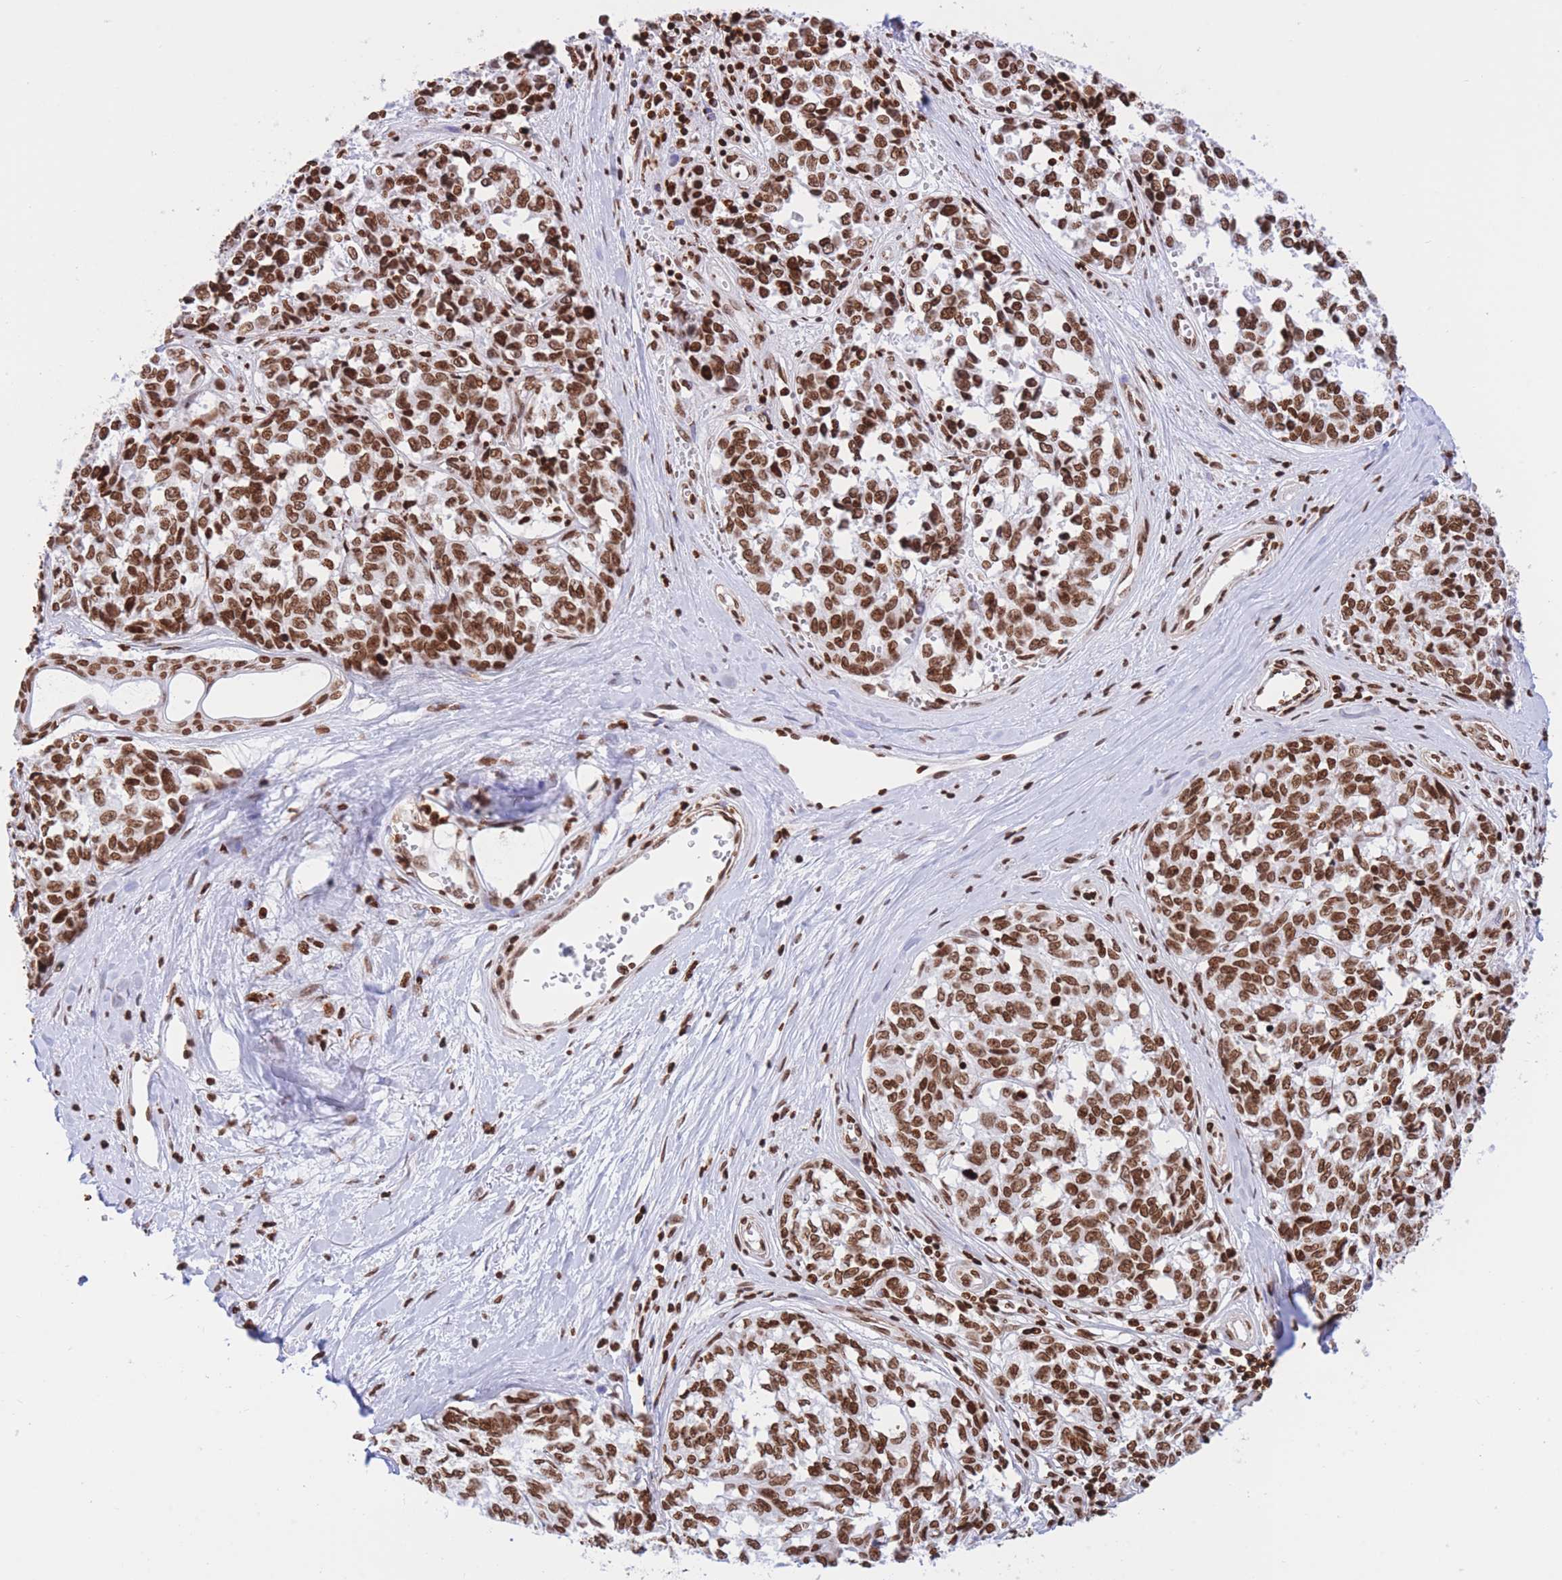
{"staining": {"intensity": "strong", "quantity": ">75%", "location": "nuclear"}, "tissue": "melanoma", "cell_type": "Tumor cells", "image_type": "cancer", "snomed": [{"axis": "morphology", "description": "Normal tissue, NOS"}, {"axis": "morphology", "description": "Malignant melanoma, NOS"}, {"axis": "topography", "description": "Skin"}], "caption": "IHC staining of melanoma, which displays high levels of strong nuclear staining in about >75% of tumor cells indicating strong nuclear protein staining. The staining was performed using DAB (3,3'-diaminobenzidine) (brown) for protein detection and nuclei were counterstained in hematoxylin (blue).", "gene": "H2BC11", "patient": {"sex": "female", "age": 64}}